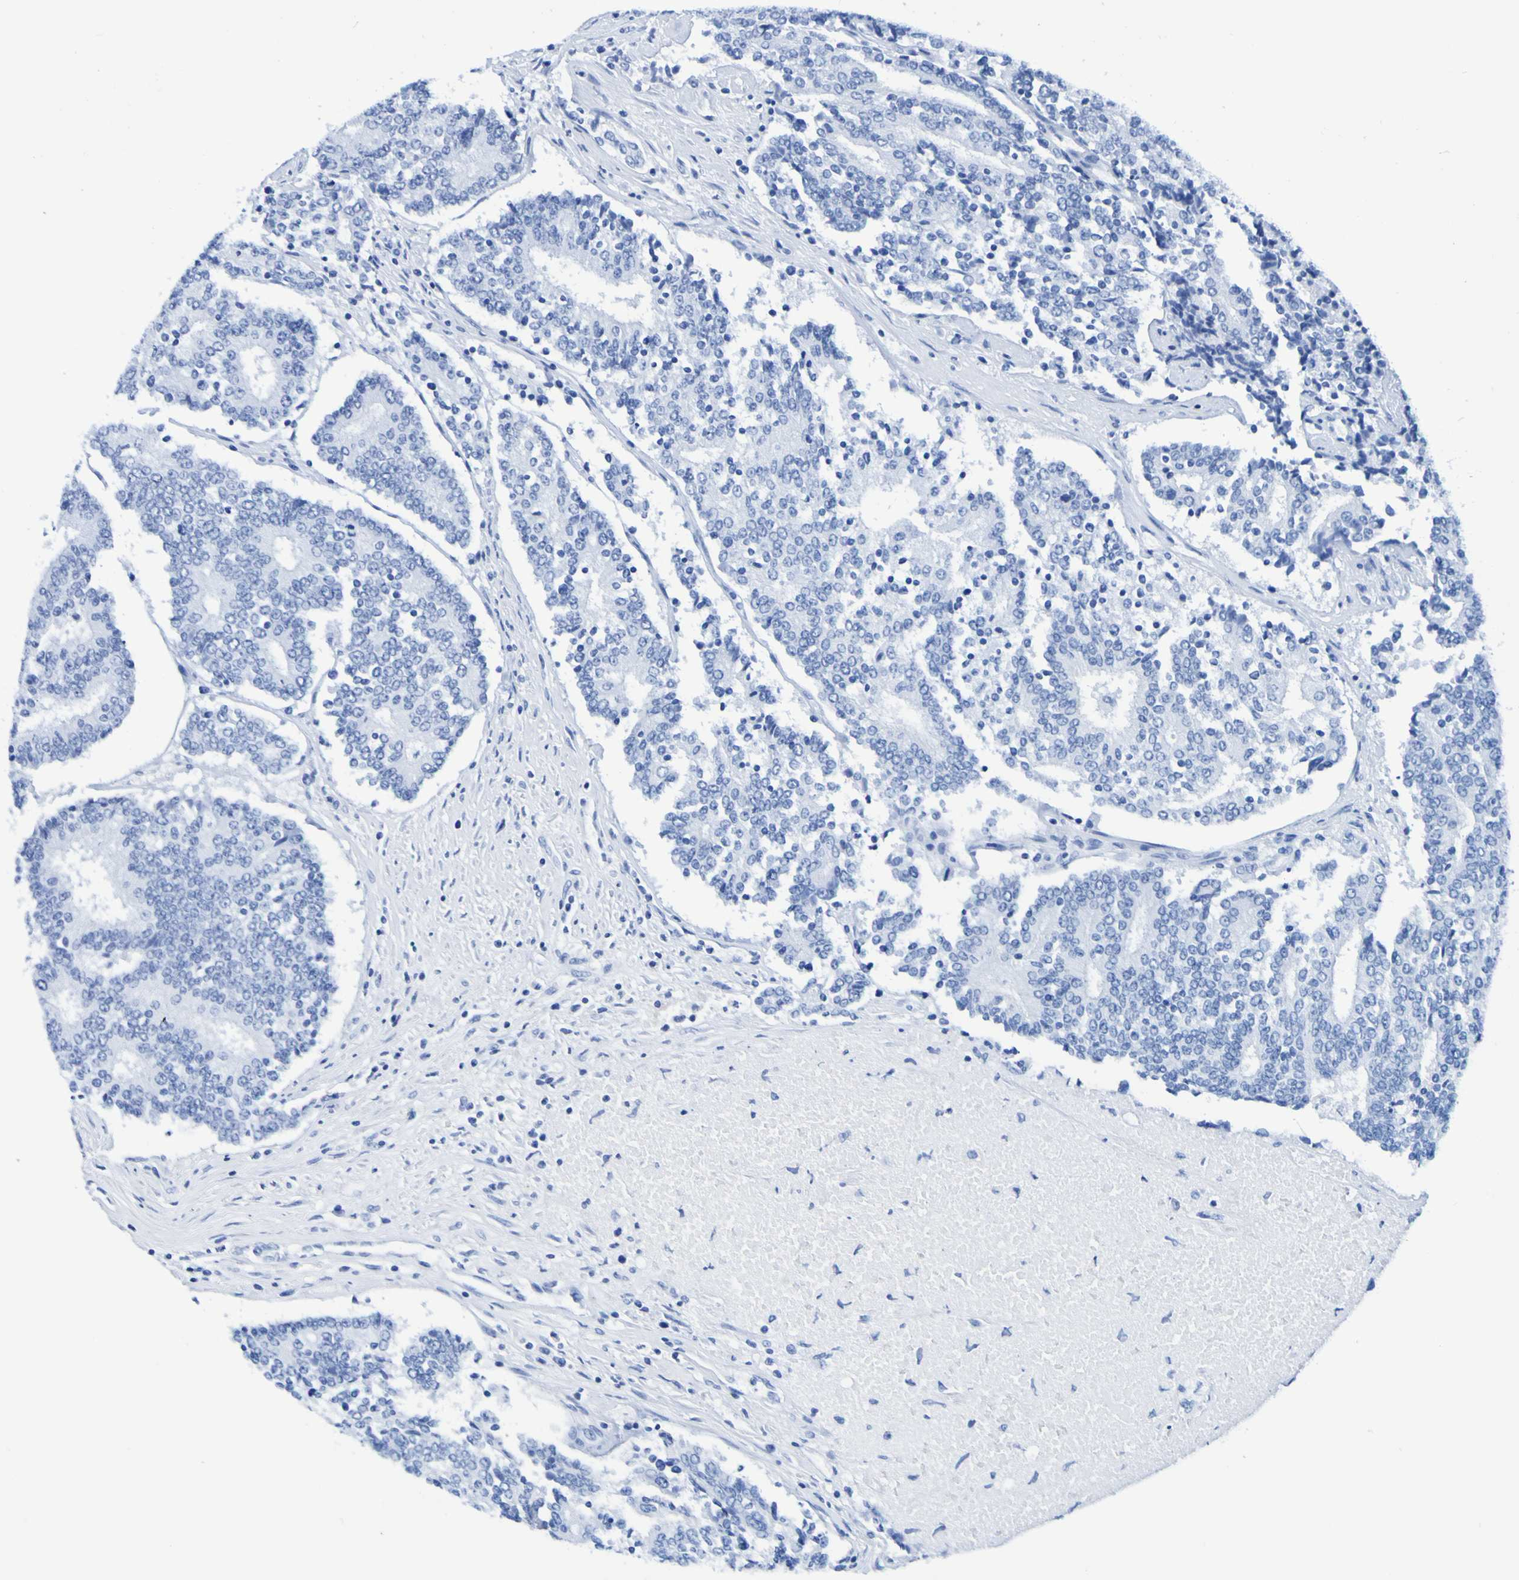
{"staining": {"intensity": "negative", "quantity": "none", "location": "none"}, "tissue": "prostate cancer", "cell_type": "Tumor cells", "image_type": "cancer", "snomed": [{"axis": "morphology", "description": "Normal tissue, NOS"}, {"axis": "morphology", "description": "Adenocarcinoma, High grade"}, {"axis": "topography", "description": "Prostate"}, {"axis": "topography", "description": "Seminal veicle"}], "caption": "High magnification brightfield microscopy of prostate adenocarcinoma (high-grade) stained with DAB (3,3'-diaminobenzidine) (brown) and counterstained with hematoxylin (blue): tumor cells show no significant expression.", "gene": "DPEP1", "patient": {"sex": "male", "age": 55}}